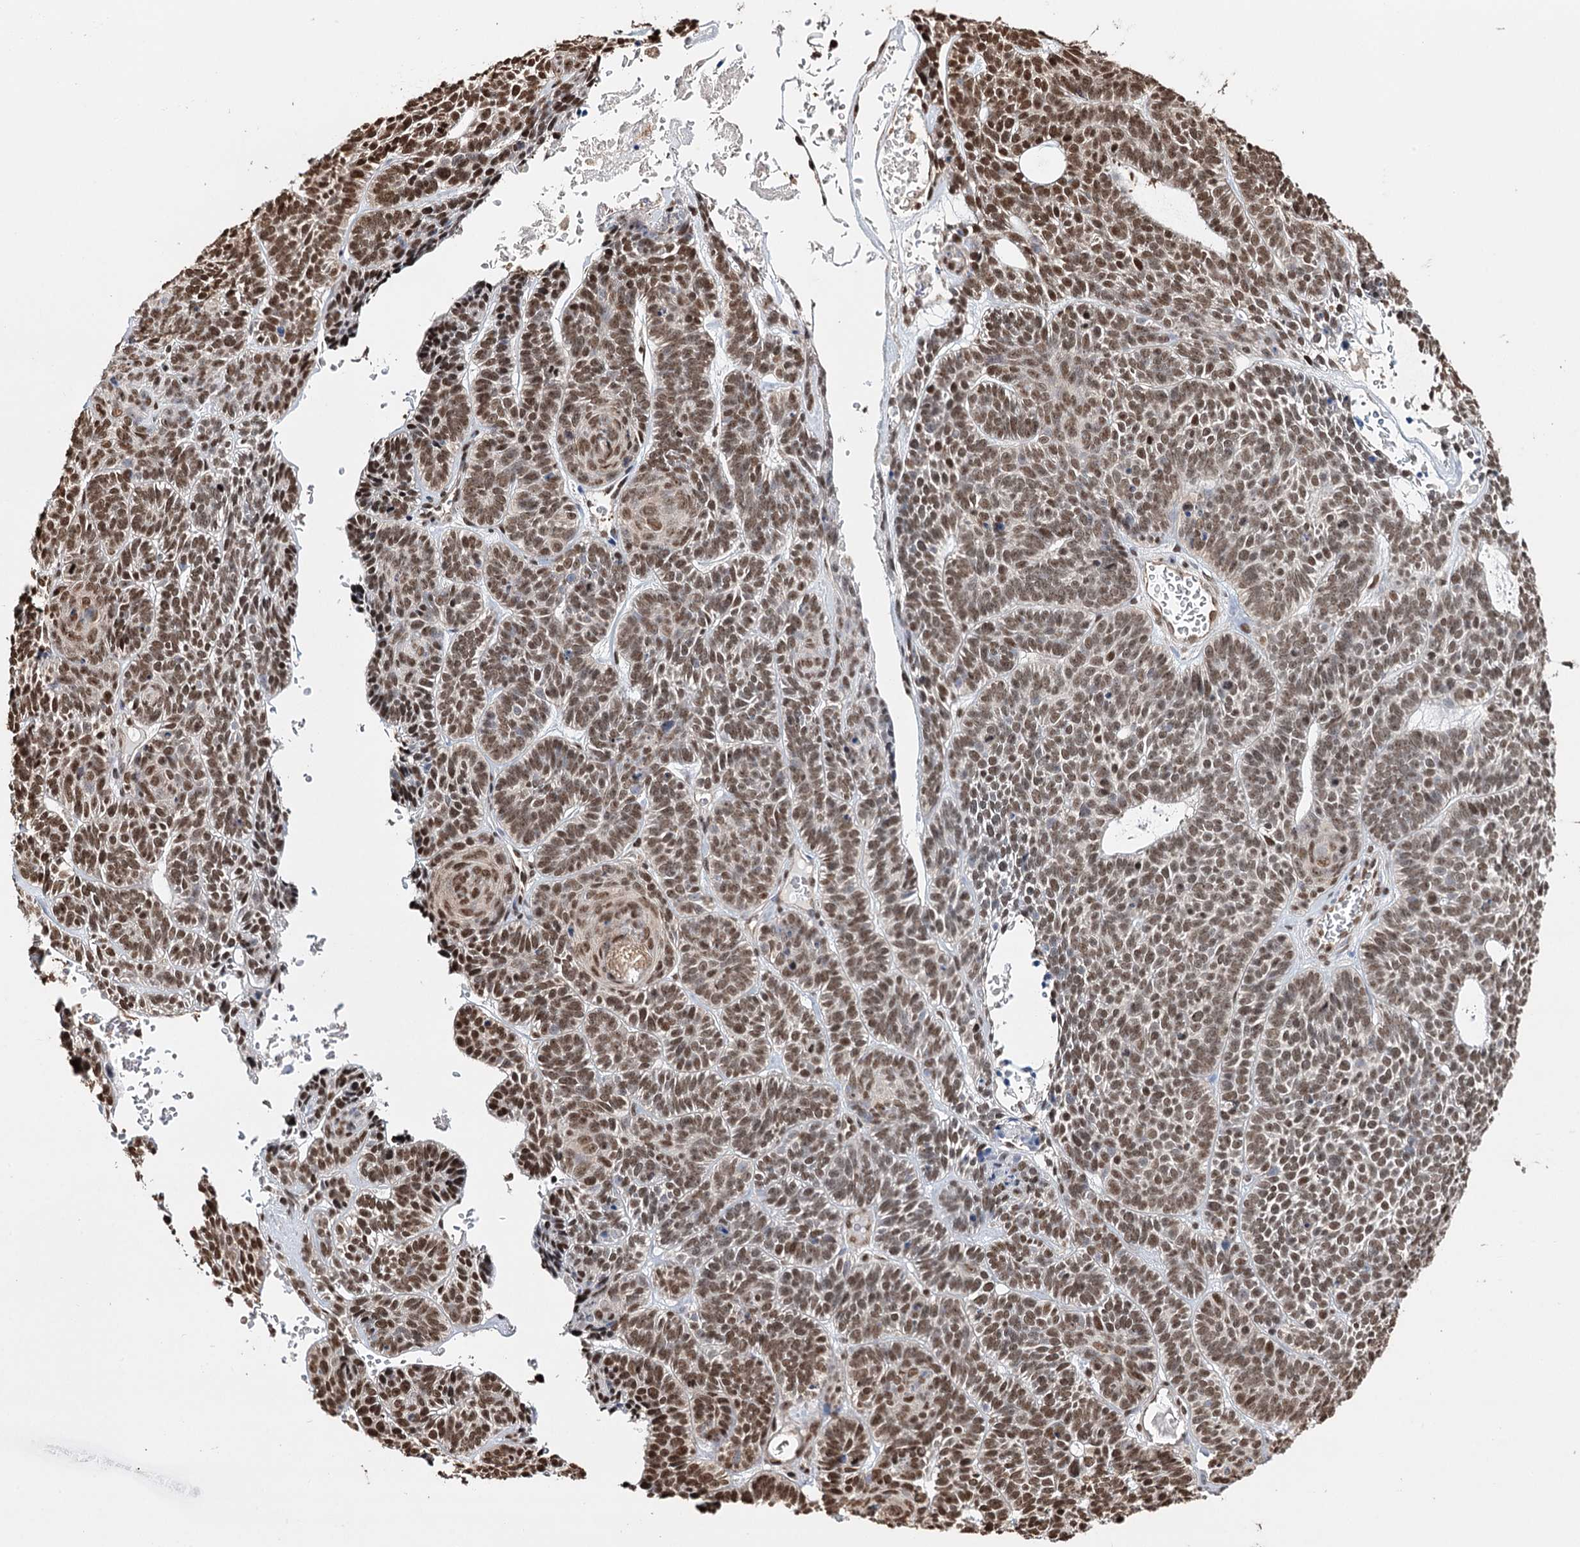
{"staining": {"intensity": "moderate", "quantity": ">75%", "location": "nuclear"}, "tissue": "skin cancer", "cell_type": "Tumor cells", "image_type": "cancer", "snomed": [{"axis": "morphology", "description": "Basal cell carcinoma"}, {"axis": "topography", "description": "Skin"}], "caption": "Moderate nuclear expression for a protein is identified in about >75% of tumor cells of skin cancer using immunohistochemistry.", "gene": "RPS27A", "patient": {"sex": "male", "age": 85}}